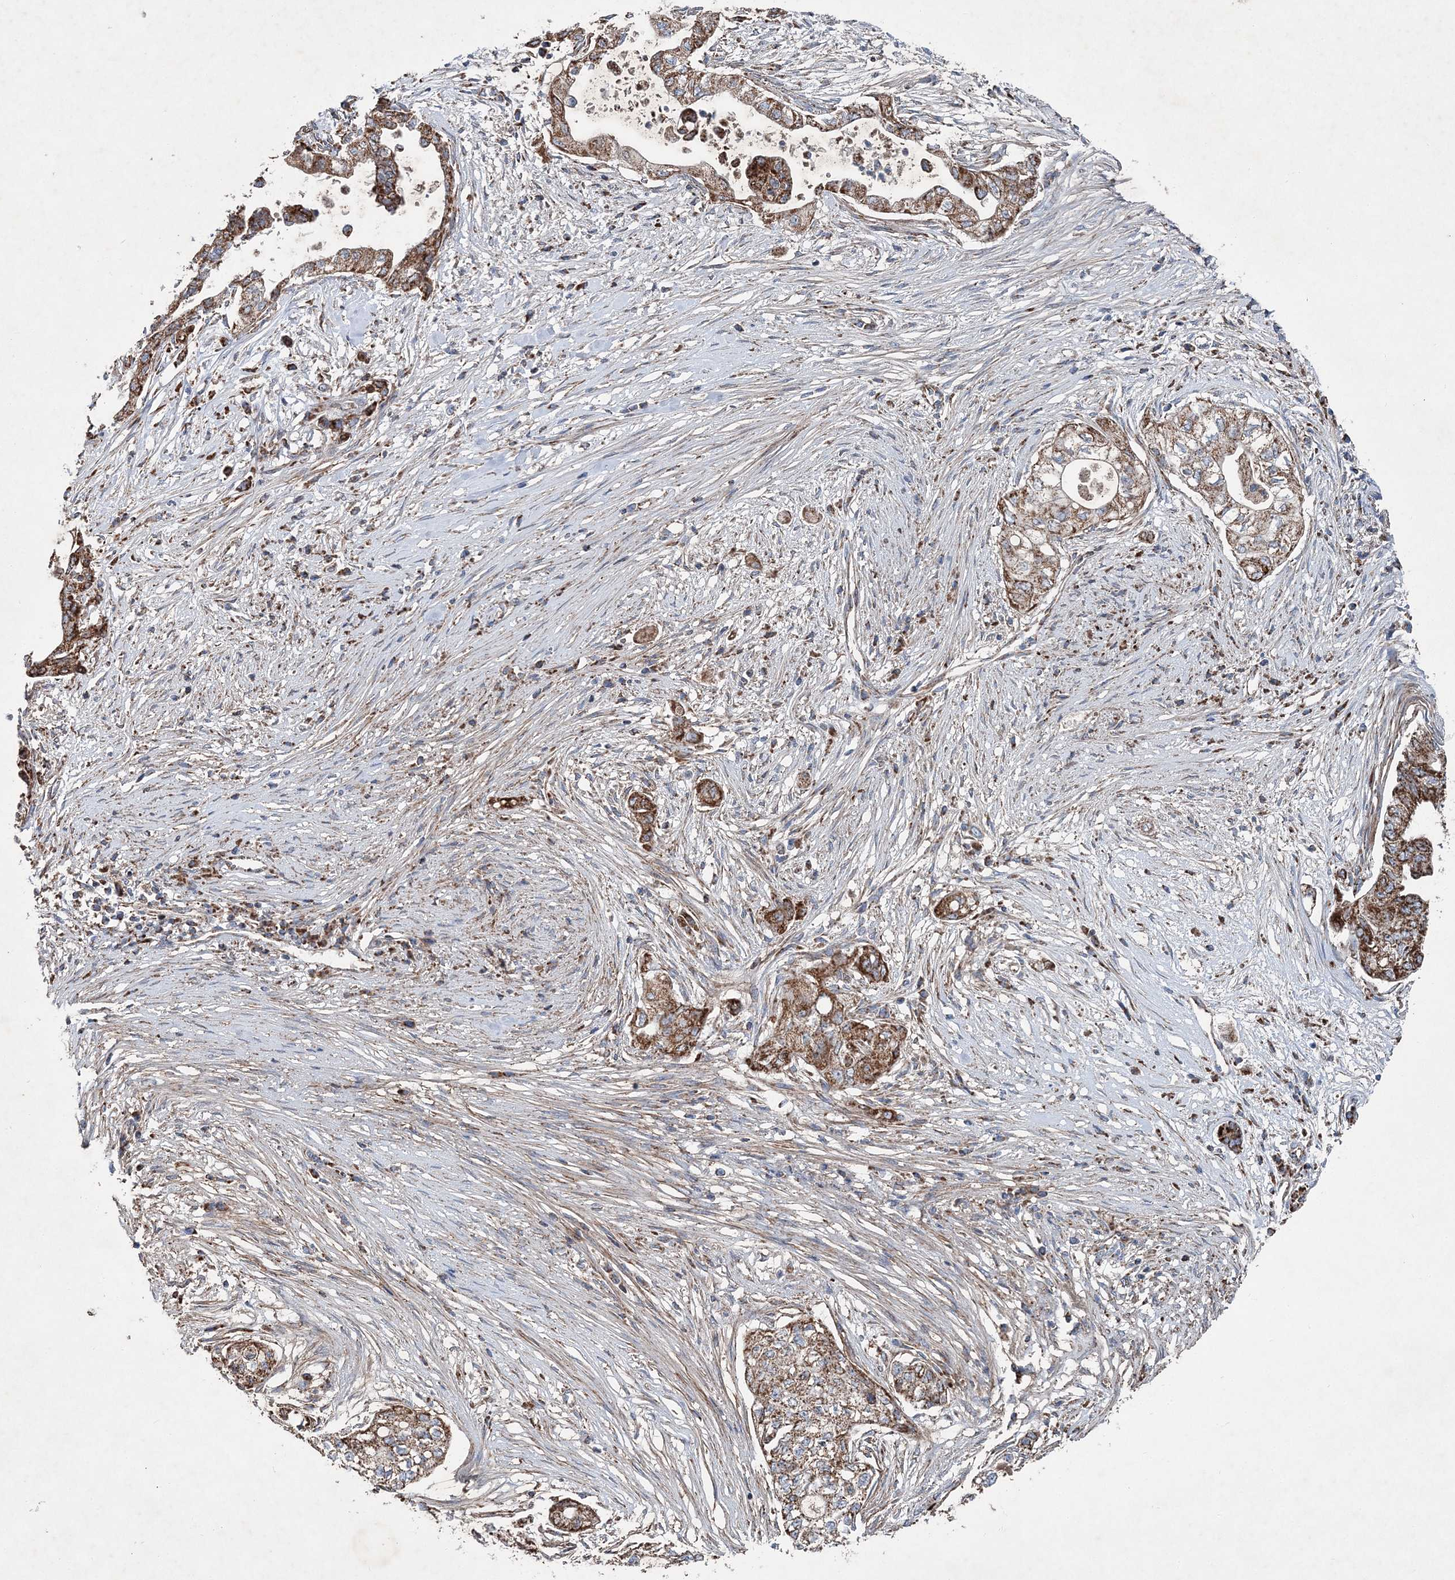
{"staining": {"intensity": "moderate", "quantity": ">75%", "location": "cytoplasmic/membranous"}, "tissue": "pancreatic cancer", "cell_type": "Tumor cells", "image_type": "cancer", "snomed": [{"axis": "morphology", "description": "Adenocarcinoma, NOS"}, {"axis": "topography", "description": "Pancreas"}], "caption": "Immunohistochemical staining of pancreatic cancer (adenocarcinoma) shows medium levels of moderate cytoplasmic/membranous positivity in about >75% of tumor cells.", "gene": "SPAG16", "patient": {"sex": "male", "age": 72}}